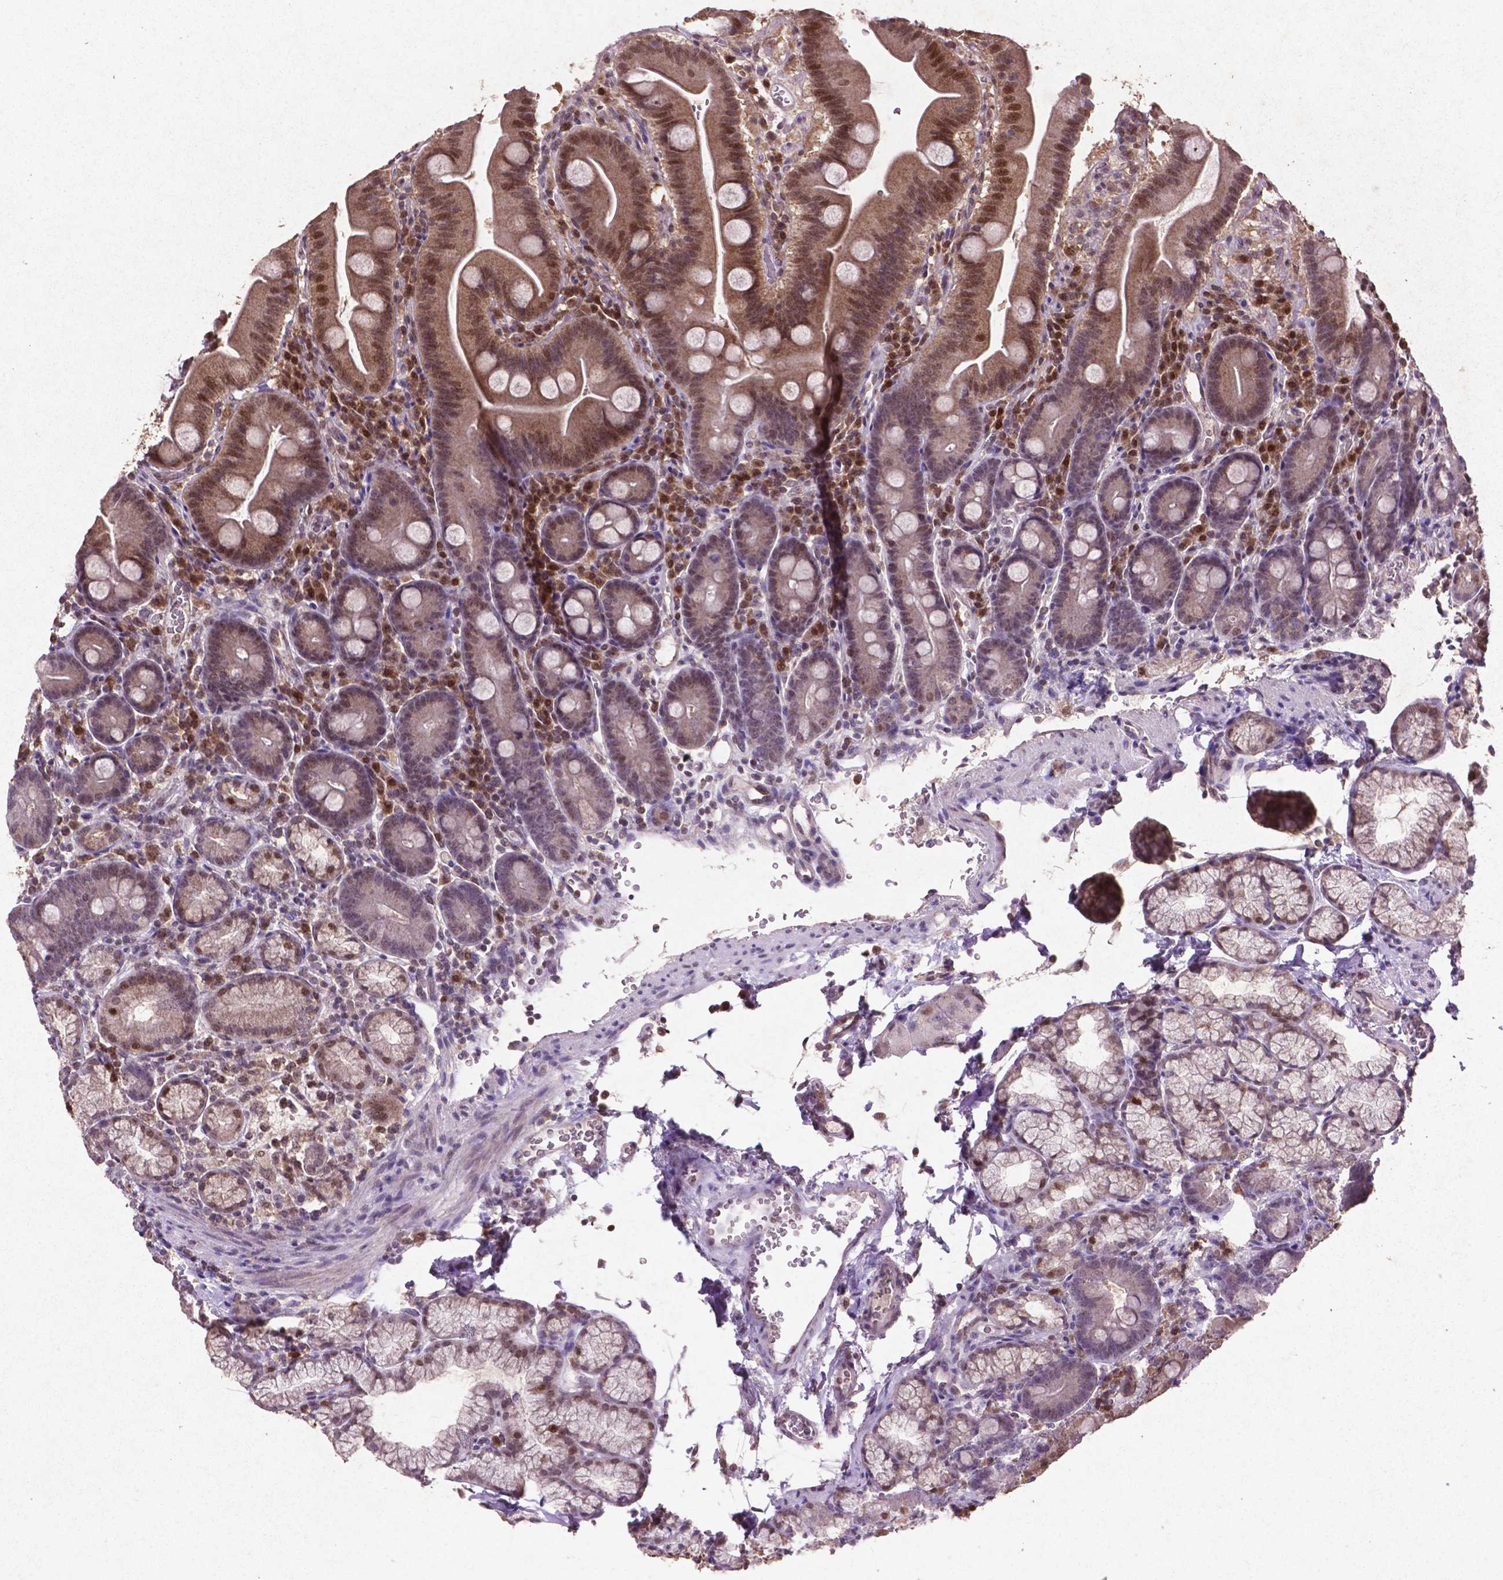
{"staining": {"intensity": "strong", "quantity": "25%-75%", "location": "cytoplasmic/membranous,nuclear"}, "tissue": "duodenum", "cell_type": "Glandular cells", "image_type": "normal", "snomed": [{"axis": "morphology", "description": "Normal tissue, NOS"}, {"axis": "topography", "description": "Duodenum"}], "caption": "High-magnification brightfield microscopy of normal duodenum stained with DAB (brown) and counterstained with hematoxylin (blue). glandular cells exhibit strong cytoplasmic/membranous,nuclear expression is seen in about25%-75% of cells. The protein of interest is shown in brown color, while the nuclei are stained blue.", "gene": "GLRX", "patient": {"sex": "male", "age": 59}}